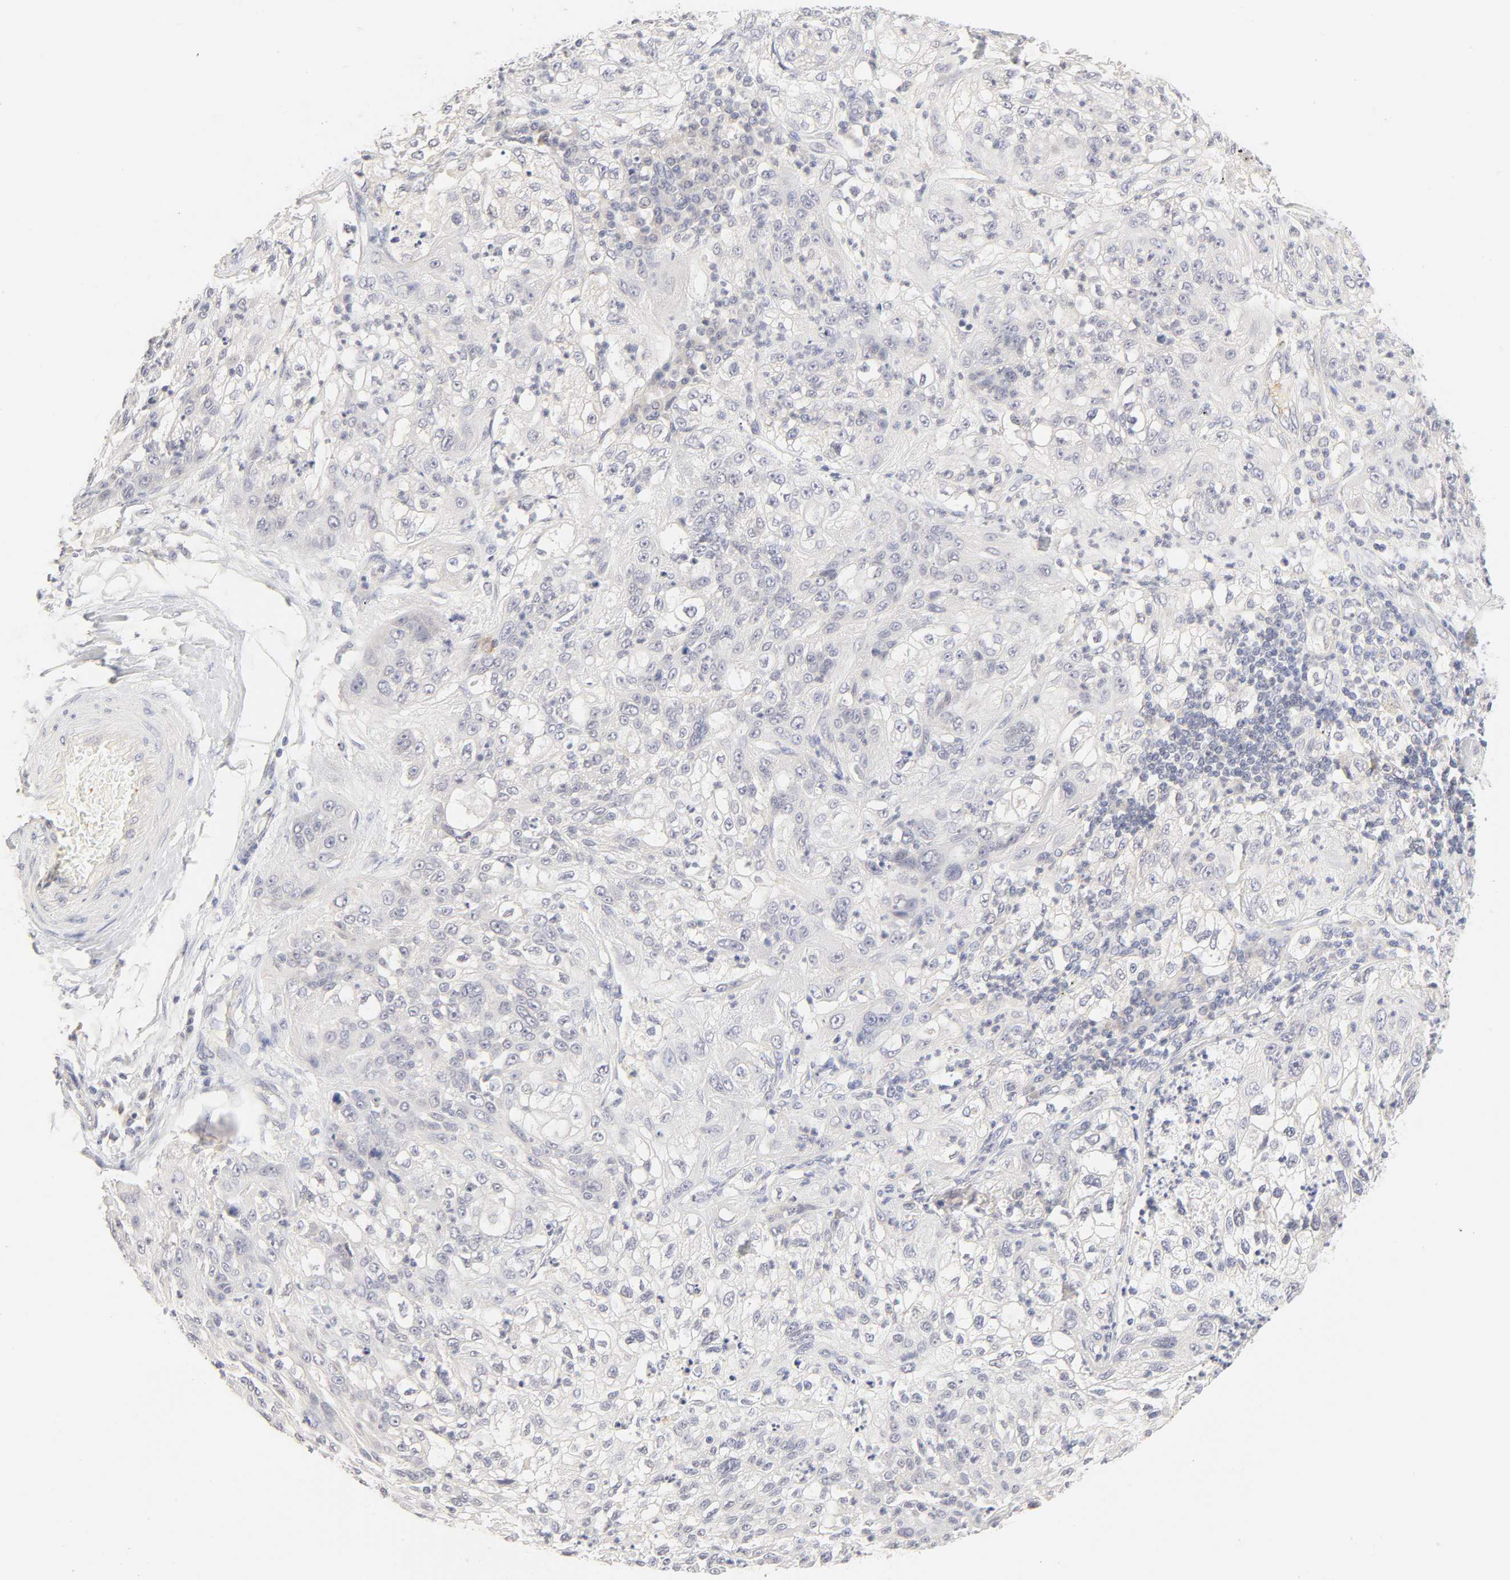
{"staining": {"intensity": "negative", "quantity": "none", "location": "none"}, "tissue": "lung cancer", "cell_type": "Tumor cells", "image_type": "cancer", "snomed": [{"axis": "morphology", "description": "Inflammation, NOS"}, {"axis": "morphology", "description": "Squamous cell carcinoma, NOS"}, {"axis": "topography", "description": "Lymph node"}, {"axis": "topography", "description": "Soft tissue"}, {"axis": "topography", "description": "Lung"}], "caption": "This is an immunohistochemistry (IHC) photomicrograph of human lung squamous cell carcinoma. There is no expression in tumor cells.", "gene": "CYP4B1", "patient": {"sex": "male", "age": 66}}